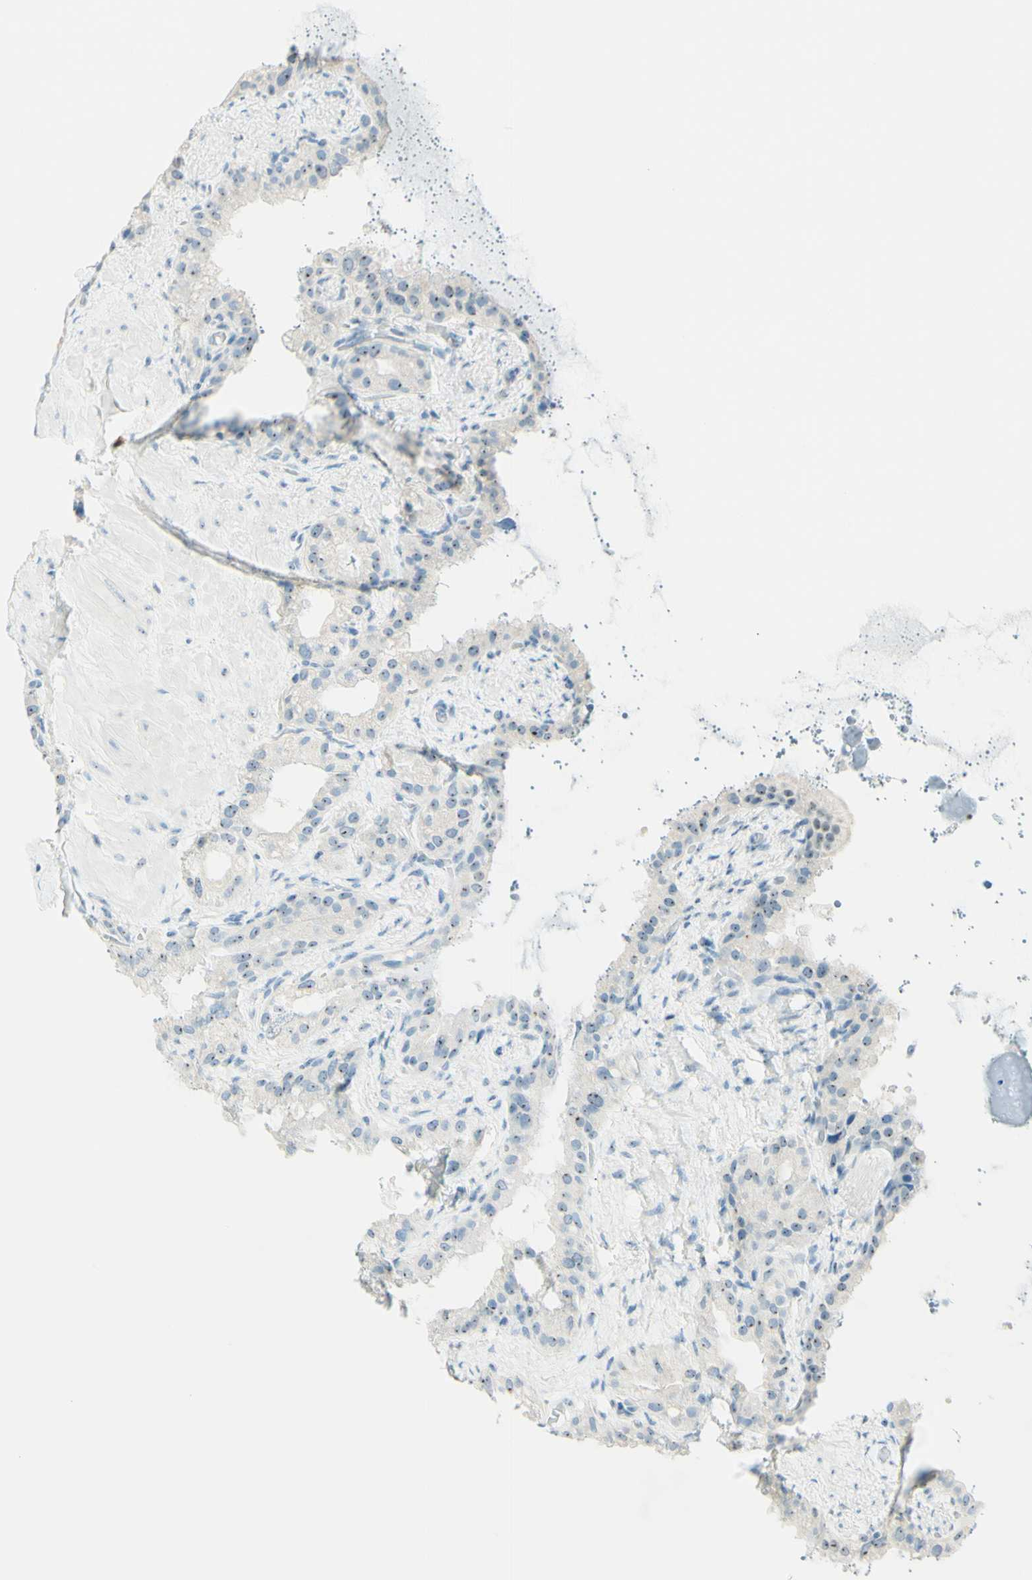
{"staining": {"intensity": "weak", "quantity": "25%-75%", "location": "nuclear"}, "tissue": "seminal vesicle", "cell_type": "Glandular cells", "image_type": "normal", "snomed": [{"axis": "morphology", "description": "Normal tissue, NOS"}, {"axis": "topography", "description": "Seminal veicle"}], "caption": "Protein staining of normal seminal vesicle exhibits weak nuclear positivity in about 25%-75% of glandular cells.", "gene": "FMR1NB", "patient": {"sex": "male", "age": 68}}